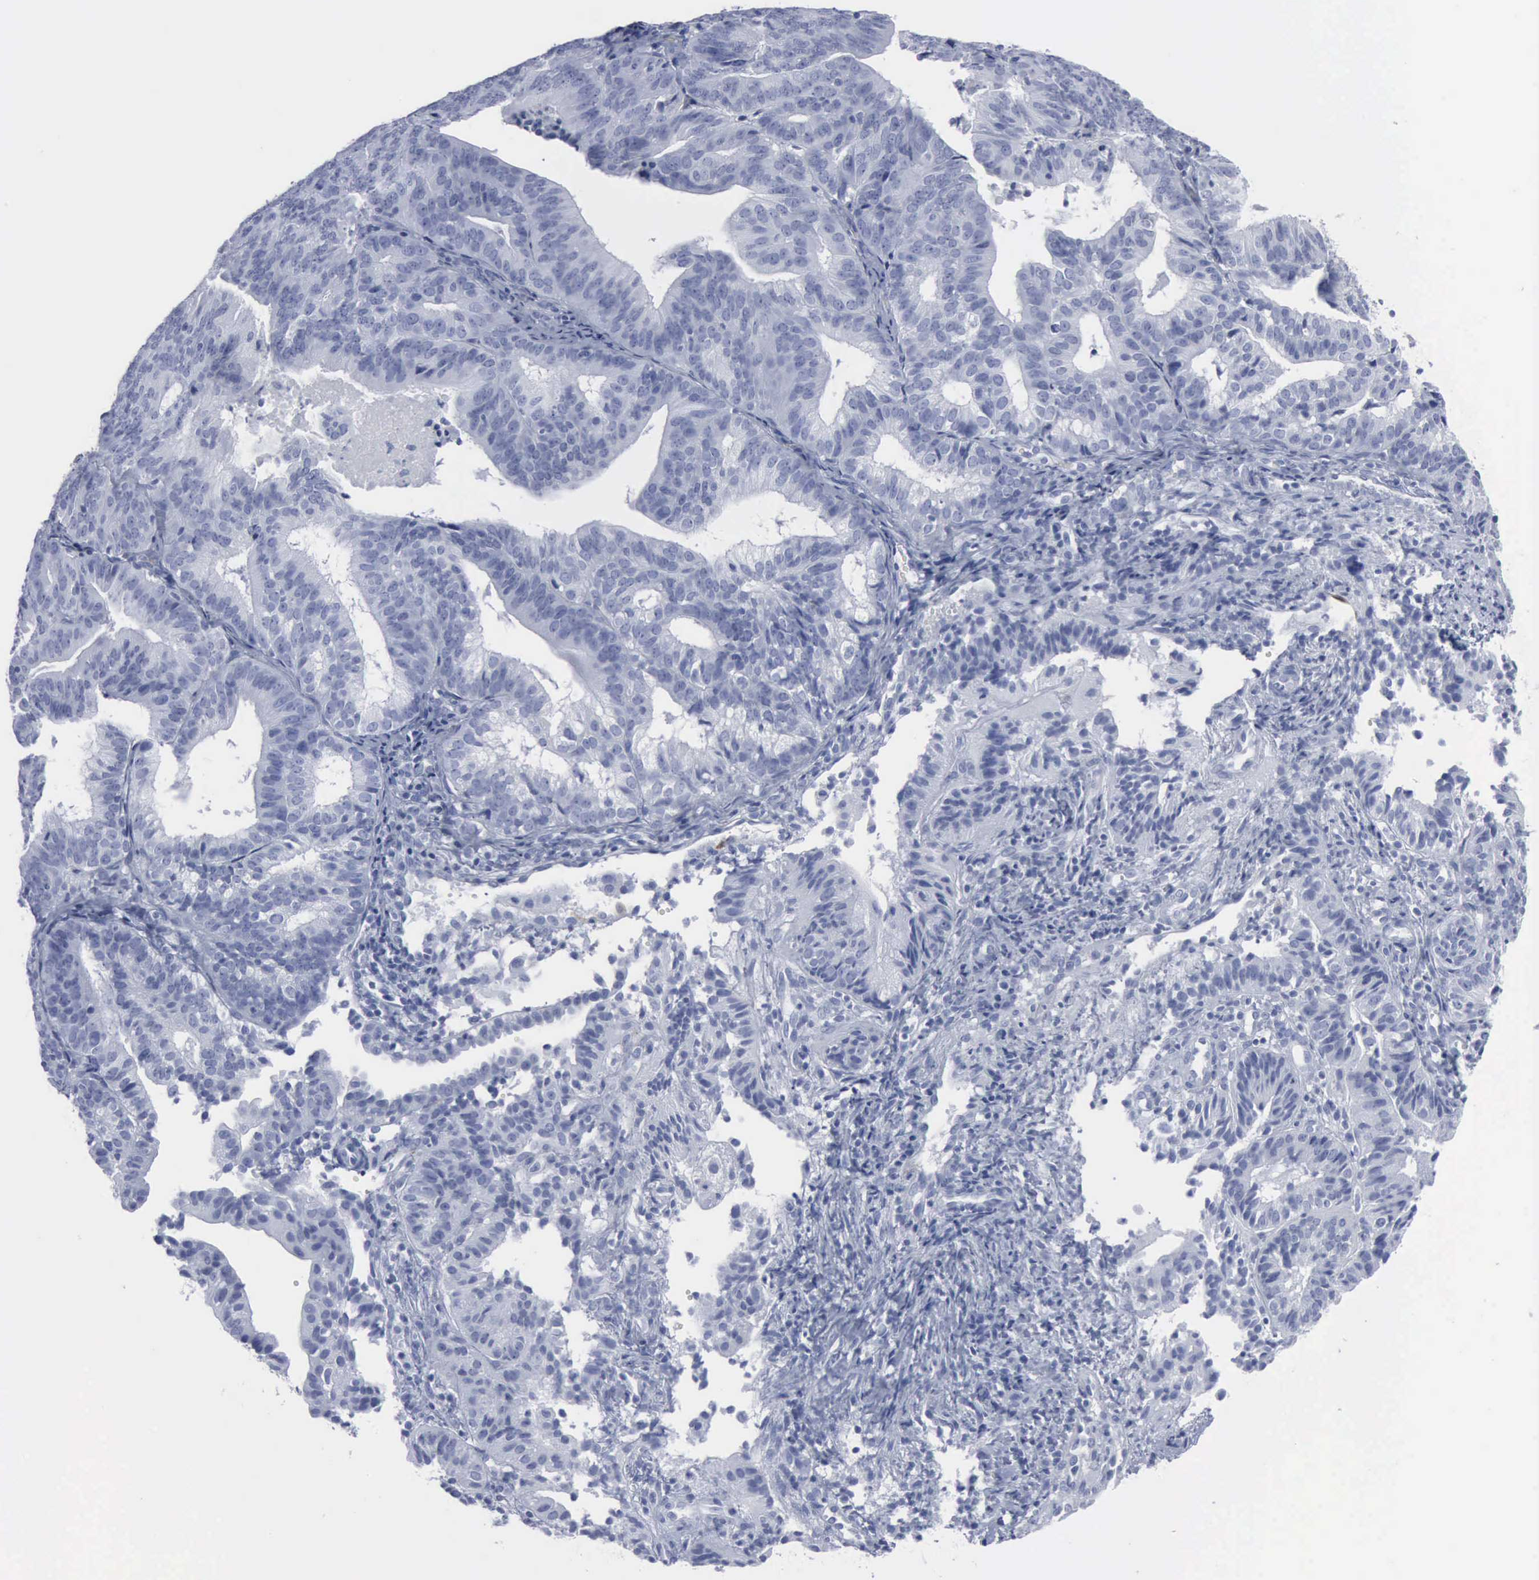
{"staining": {"intensity": "negative", "quantity": "none", "location": "none"}, "tissue": "cervical cancer", "cell_type": "Tumor cells", "image_type": "cancer", "snomed": [{"axis": "morphology", "description": "Adenocarcinoma, NOS"}, {"axis": "topography", "description": "Cervix"}], "caption": "Cervical cancer was stained to show a protein in brown. There is no significant staining in tumor cells.", "gene": "VCAM1", "patient": {"sex": "female", "age": 60}}